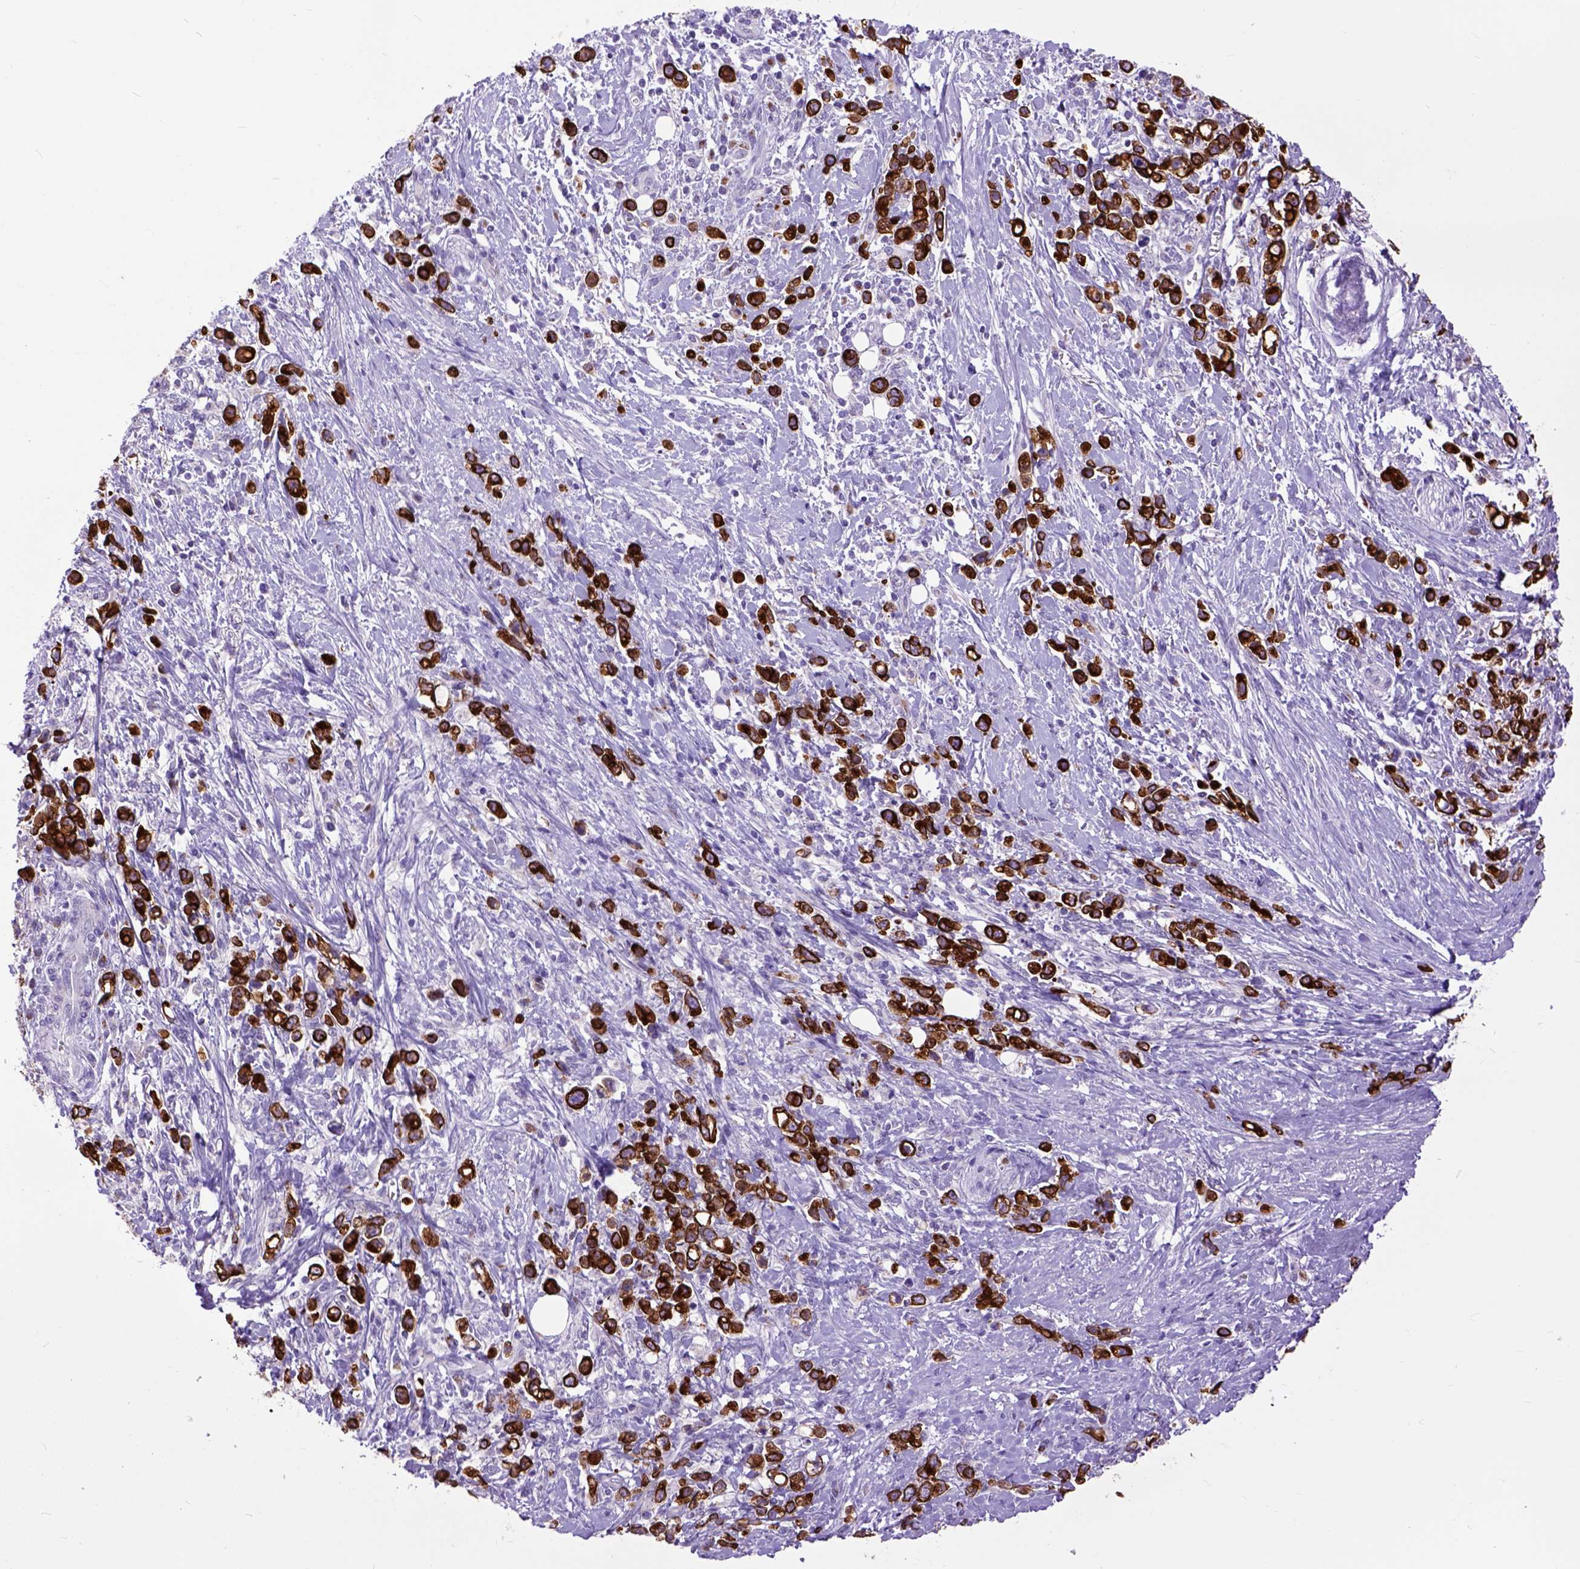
{"staining": {"intensity": "strong", "quantity": ">75%", "location": "cytoplasmic/membranous"}, "tissue": "stomach cancer", "cell_type": "Tumor cells", "image_type": "cancer", "snomed": [{"axis": "morphology", "description": "Adenocarcinoma, NOS"}, {"axis": "topography", "description": "Stomach"}], "caption": "Protein analysis of stomach adenocarcinoma tissue displays strong cytoplasmic/membranous staining in about >75% of tumor cells.", "gene": "RAB25", "patient": {"sex": "male", "age": 63}}